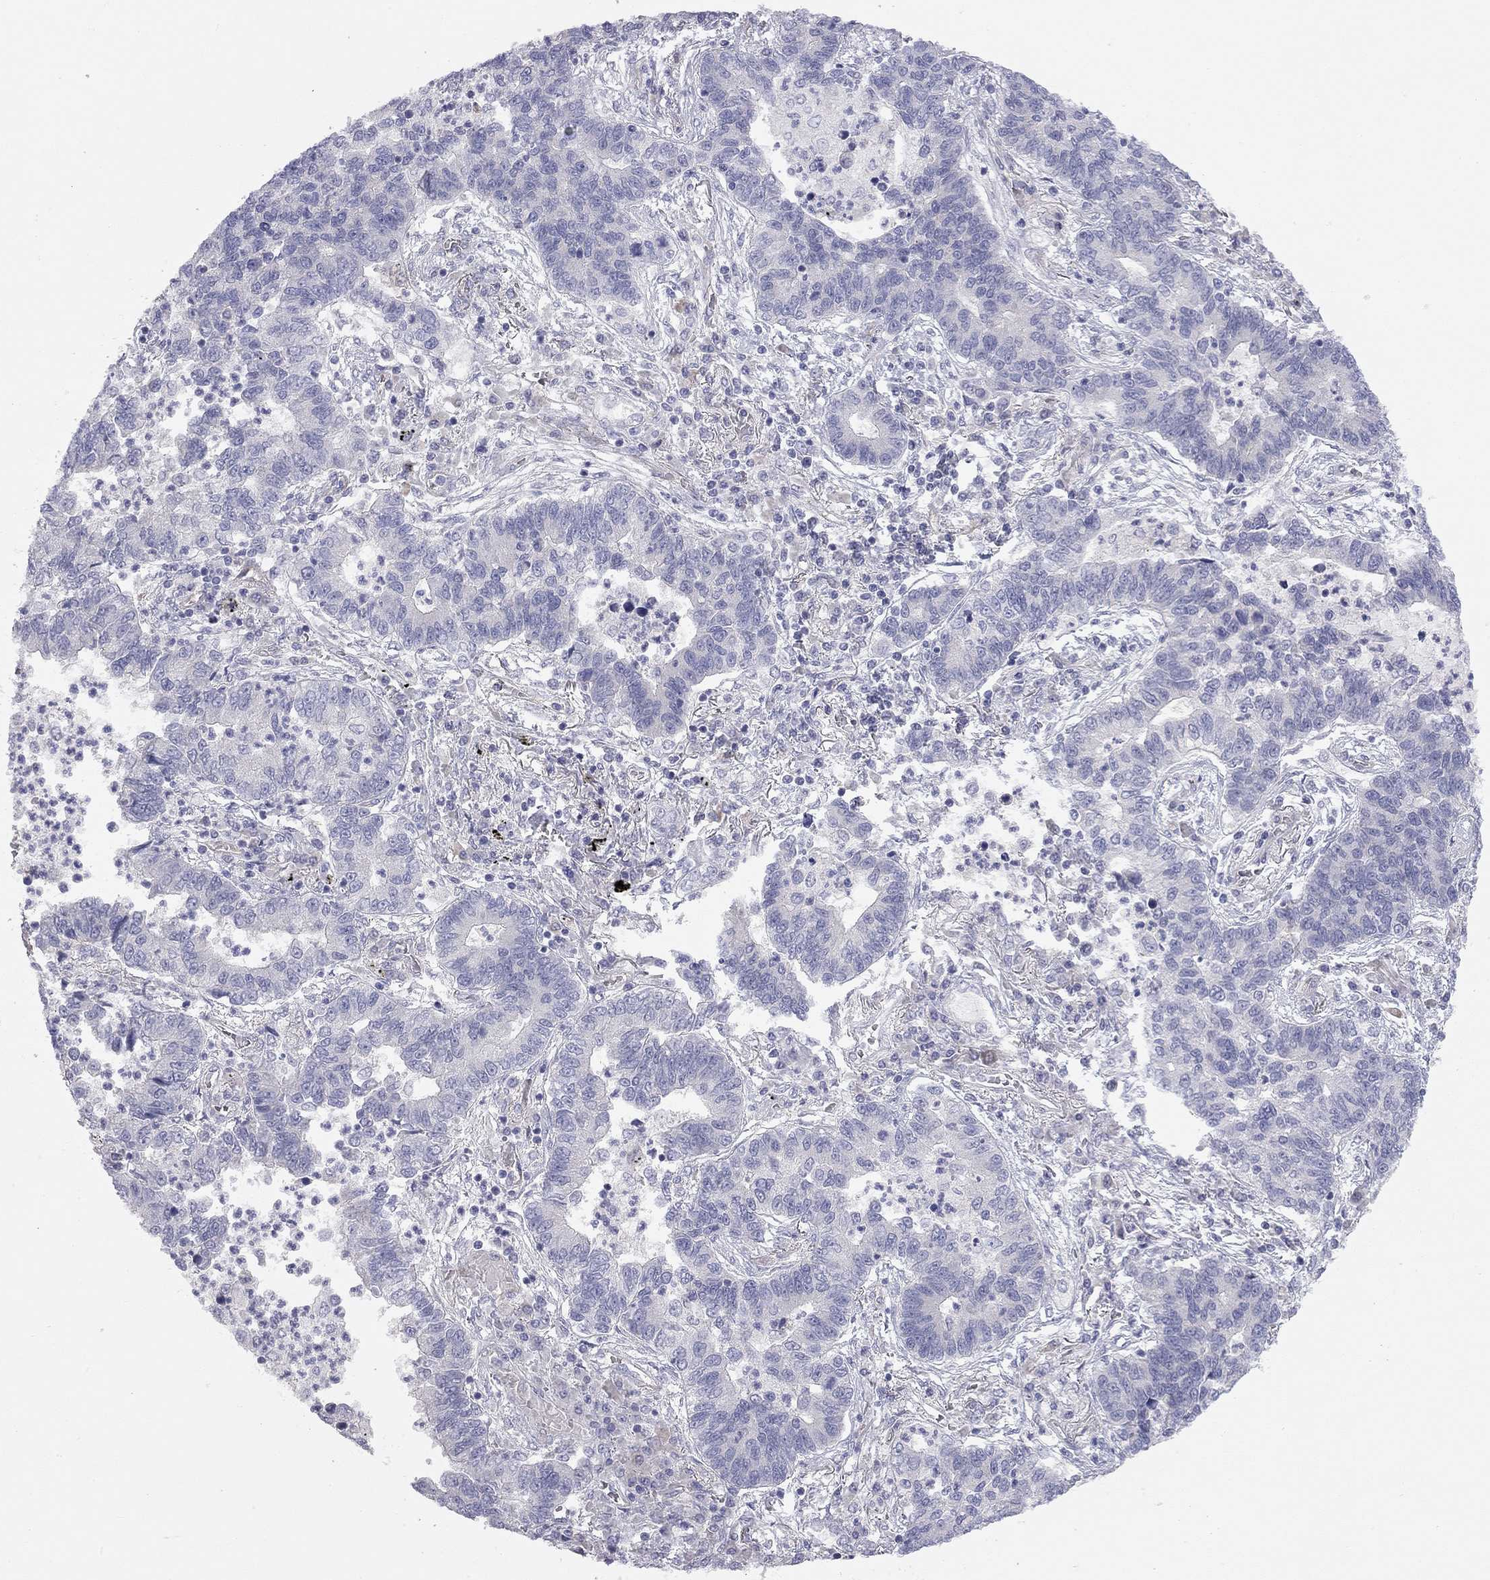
{"staining": {"intensity": "negative", "quantity": "none", "location": "none"}, "tissue": "lung cancer", "cell_type": "Tumor cells", "image_type": "cancer", "snomed": [{"axis": "morphology", "description": "Adenocarcinoma, NOS"}, {"axis": "topography", "description": "Lung"}], "caption": "Tumor cells are negative for brown protein staining in lung cancer.", "gene": "GPRC5B", "patient": {"sex": "female", "age": 57}}